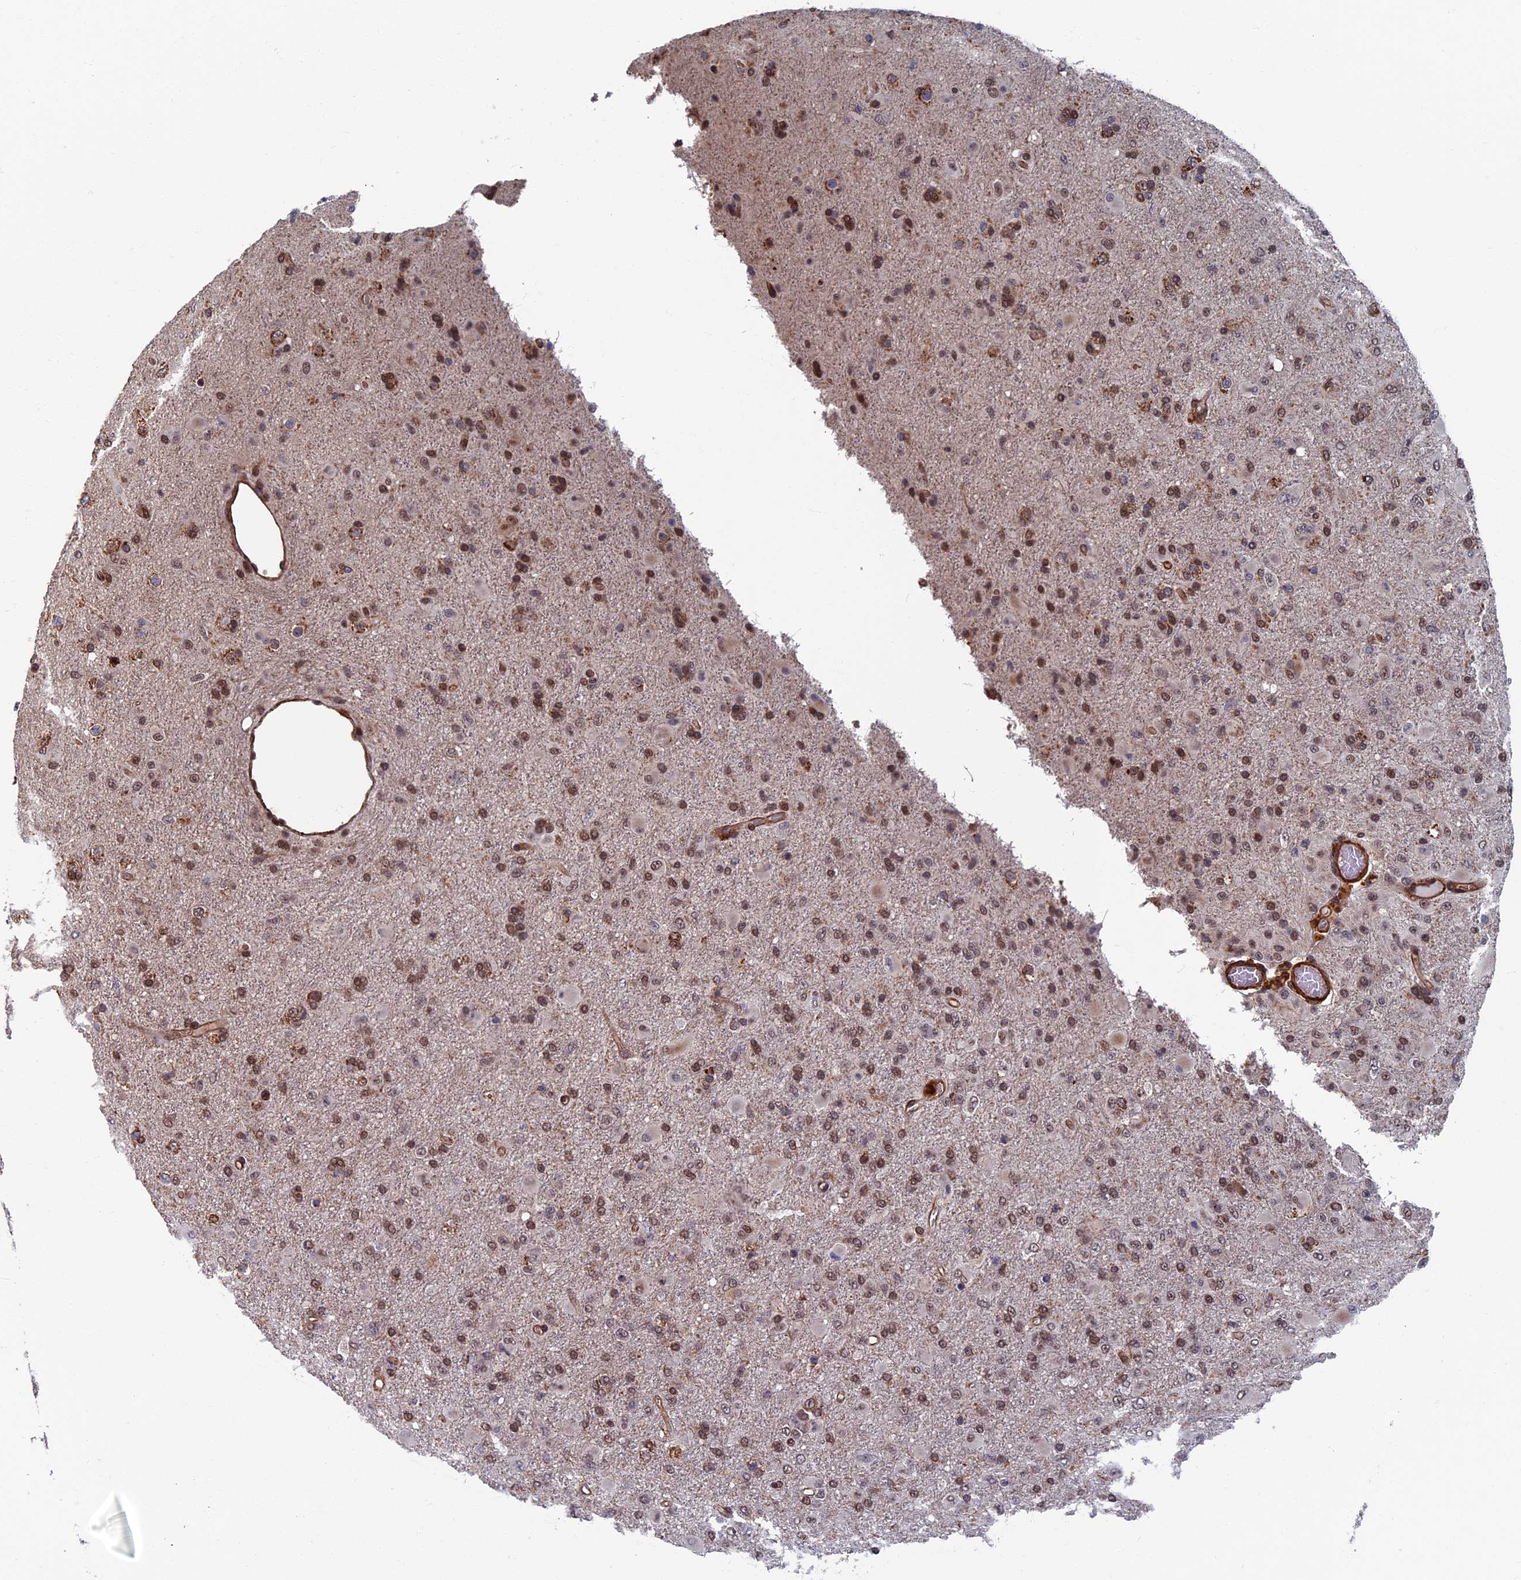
{"staining": {"intensity": "moderate", "quantity": ">75%", "location": "nuclear"}, "tissue": "glioma", "cell_type": "Tumor cells", "image_type": "cancer", "snomed": [{"axis": "morphology", "description": "Glioma, malignant, Low grade"}, {"axis": "topography", "description": "Brain"}], "caption": "Protein positivity by immunohistochemistry reveals moderate nuclear expression in about >75% of tumor cells in glioma. The staining was performed using DAB (3,3'-diaminobenzidine) to visualize the protein expression in brown, while the nuclei were stained in blue with hematoxylin (Magnification: 20x).", "gene": "CTDP1", "patient": {"sex": "male", "age": 65}}